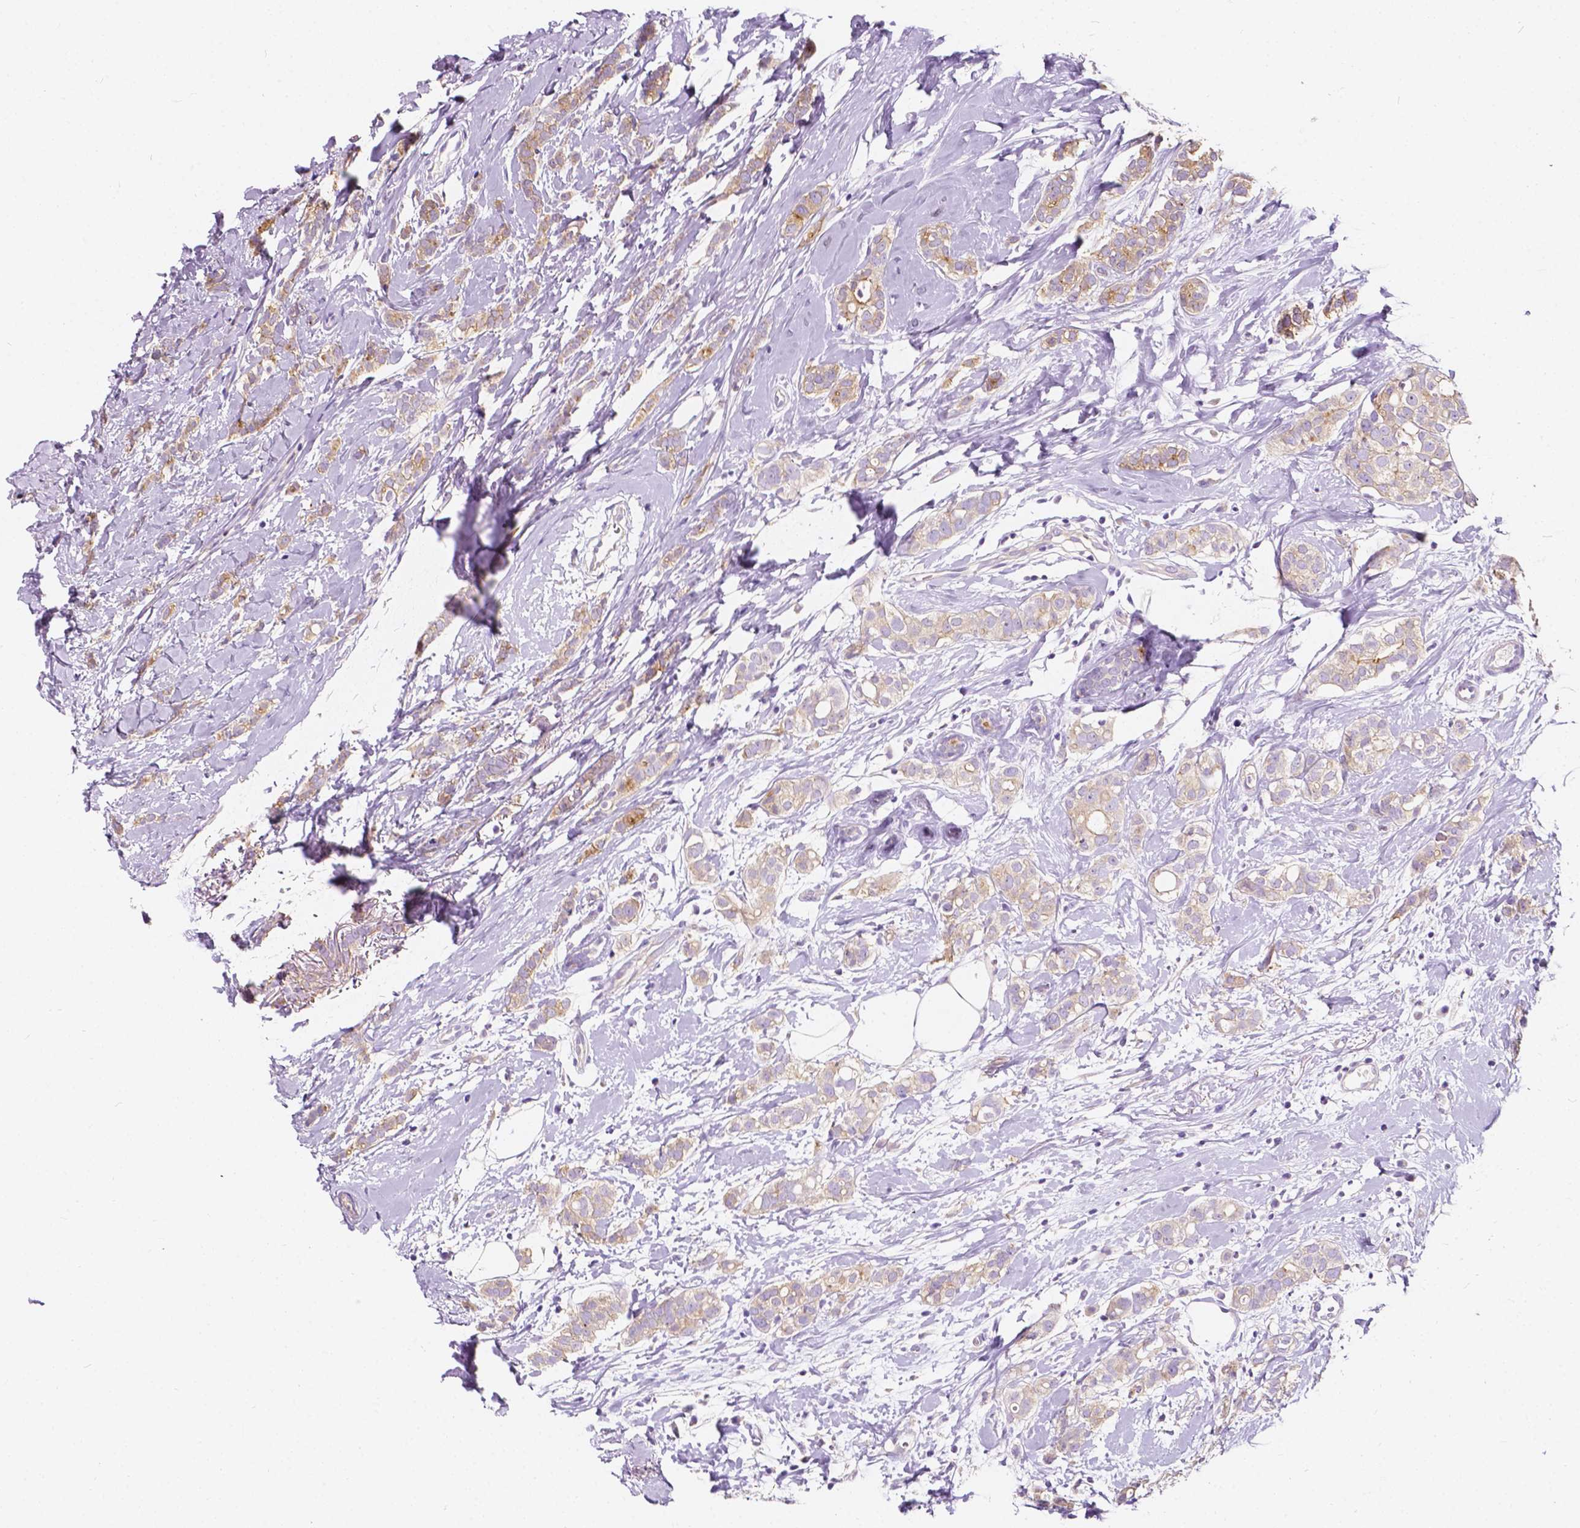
{"staining": {"intensity": "weak", "quantity": ">75%", "location": "cytoplasmic/membranous"}, "tissue": "breast cancer", "cell_type": "Tumor cells", "image_type": "cancer", "snomed": [{"axis": "morphology", "description": "Duct carcinoma"}, {"axis": "topography", "description": "Breast"}], "caption": "This micrograph shows immunohistochemistry (IHC) staining of human breast cancer (infiltrating ductal carcinoma), with low weak cytoplasmic/membranous expression in approximately >75% of tumor cells.", "gene": "SIRT2", "patient": {"sex": "female", "age": 40}}